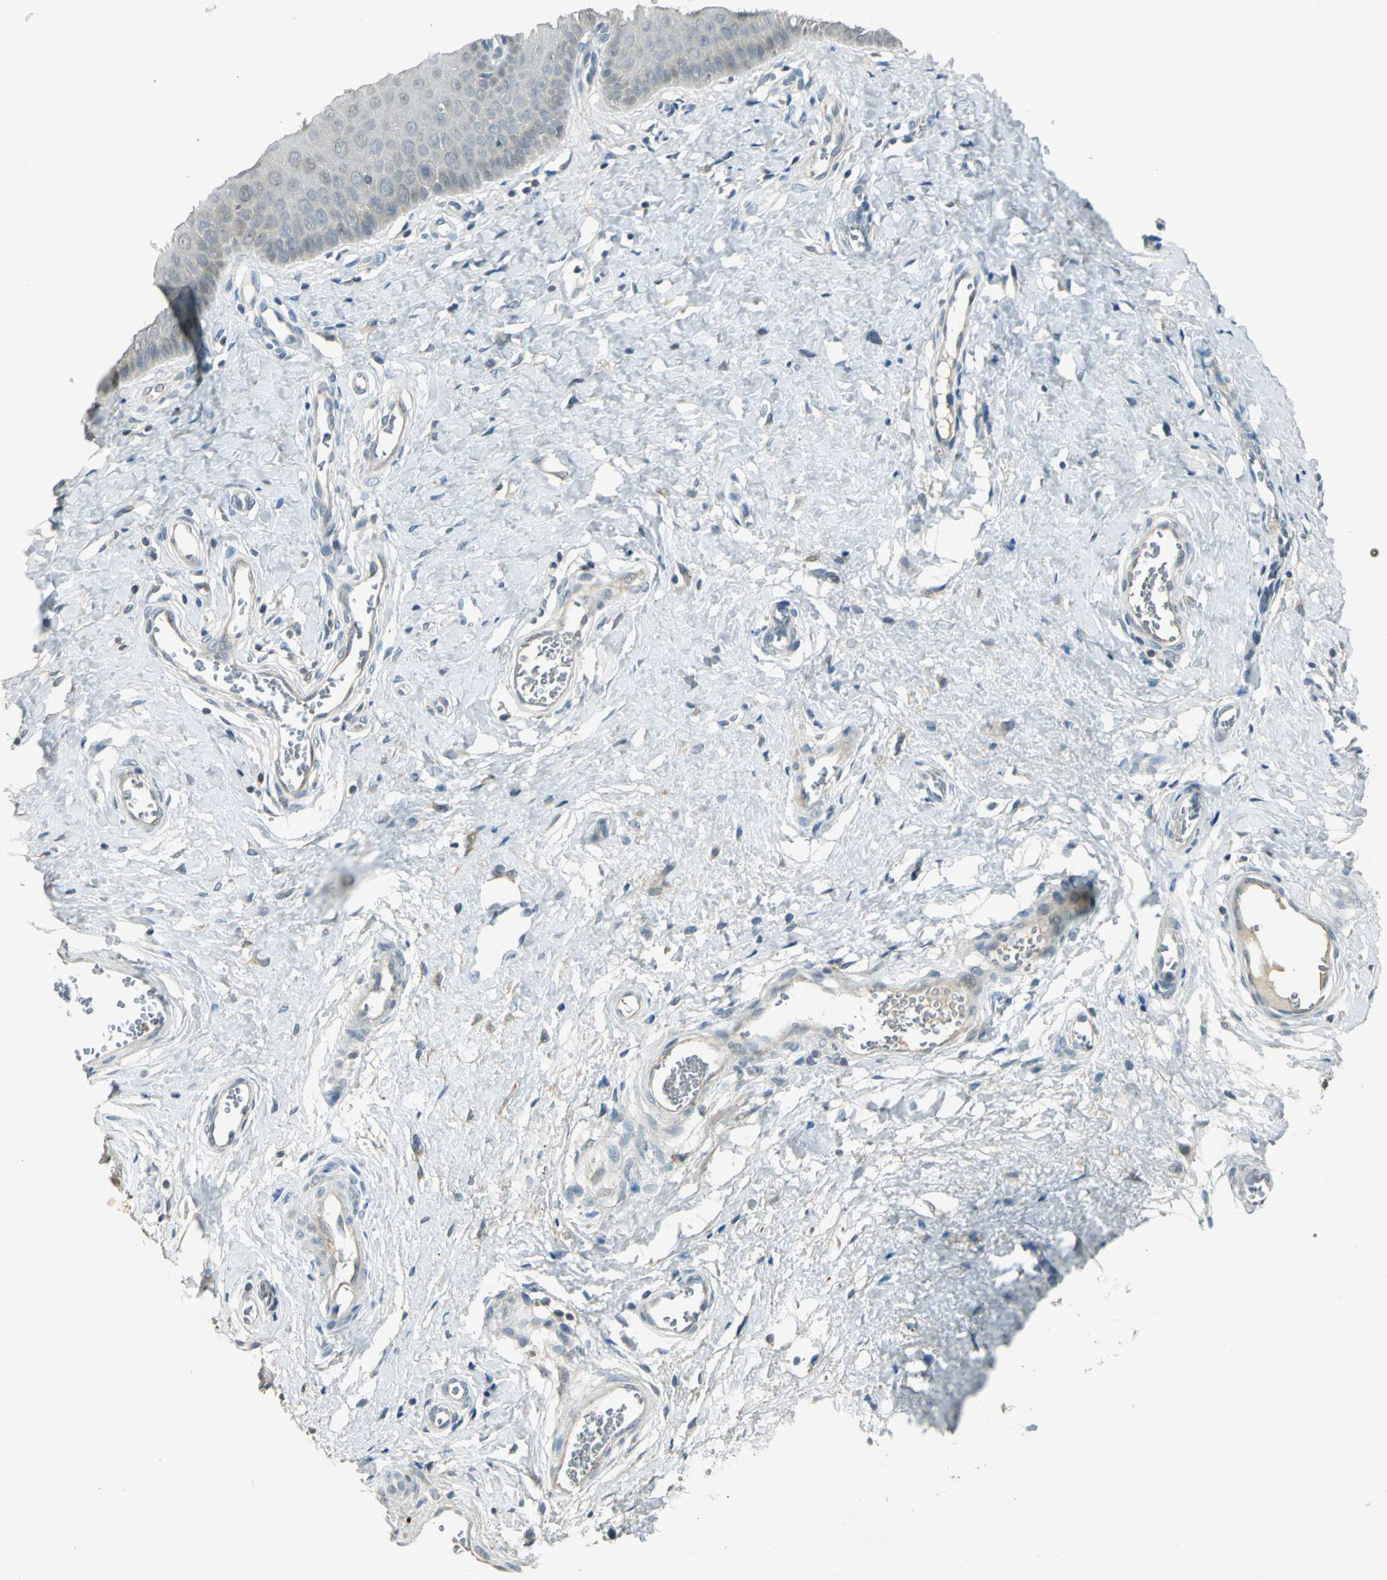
{"staining": {"intensity": "moderate", "quantity": ">75%", "location": "cytoplasmic/membranous"}, "tissue": "cervix", "cell_type": "Glandular cells", "image_type": "normal", "snomed": [{"axis": "morphology", "description": "Normal tissue, NOS"}, {"axis": "topography", "description": "Cervix"}], "caption": "This histopathology image displays immunohistochemistry (IHC) staining of benign cervix, with medium moderate cytoplasmic/membranous expression in approximately >75% of glandular cells.", "gene": "BIRC2", "patient": {"sex": "female", "age": 55}}